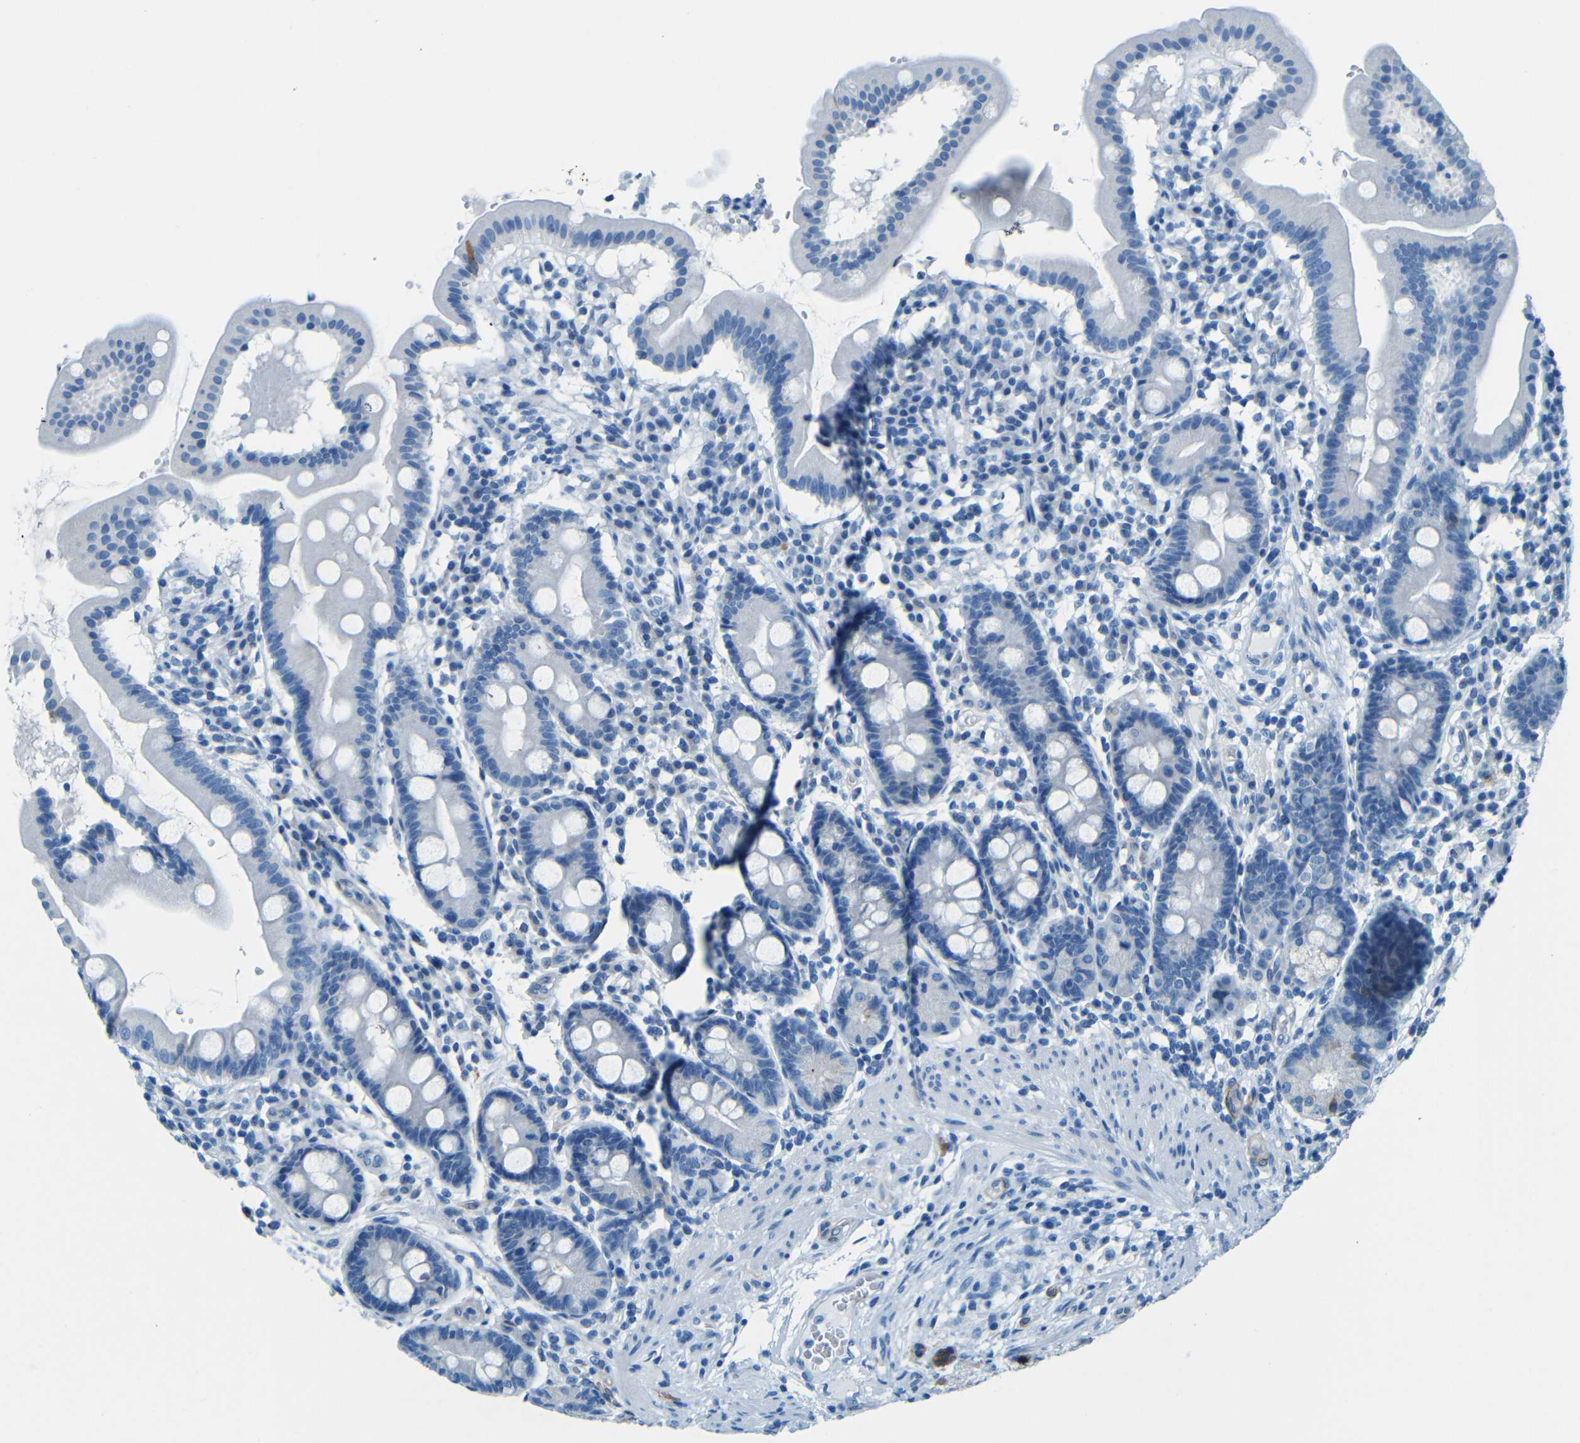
{"staining": {"intensity": "negative", "quantity": "none", "location": "none"}, "tissue": "duodenum", "cell_type": "Glandular cells", "image_type": "normal", "snomed": [{"axis": "morphology", "description": "Normal tissue, NOS"}, {"axis": "topography", "description": "Duodenum"}], "caption": "This histopathology image is of unremarkable duodenum stained with immunohistochemistry (IHC) to label a protein in brown with the nuclei are counter-stained blue. There is no expression in glandular cells. (Brightfield microscopy of DAB IHC at high magnification).", "gene": "MAP2", "patient": {"sex": "male", "age": 50}}